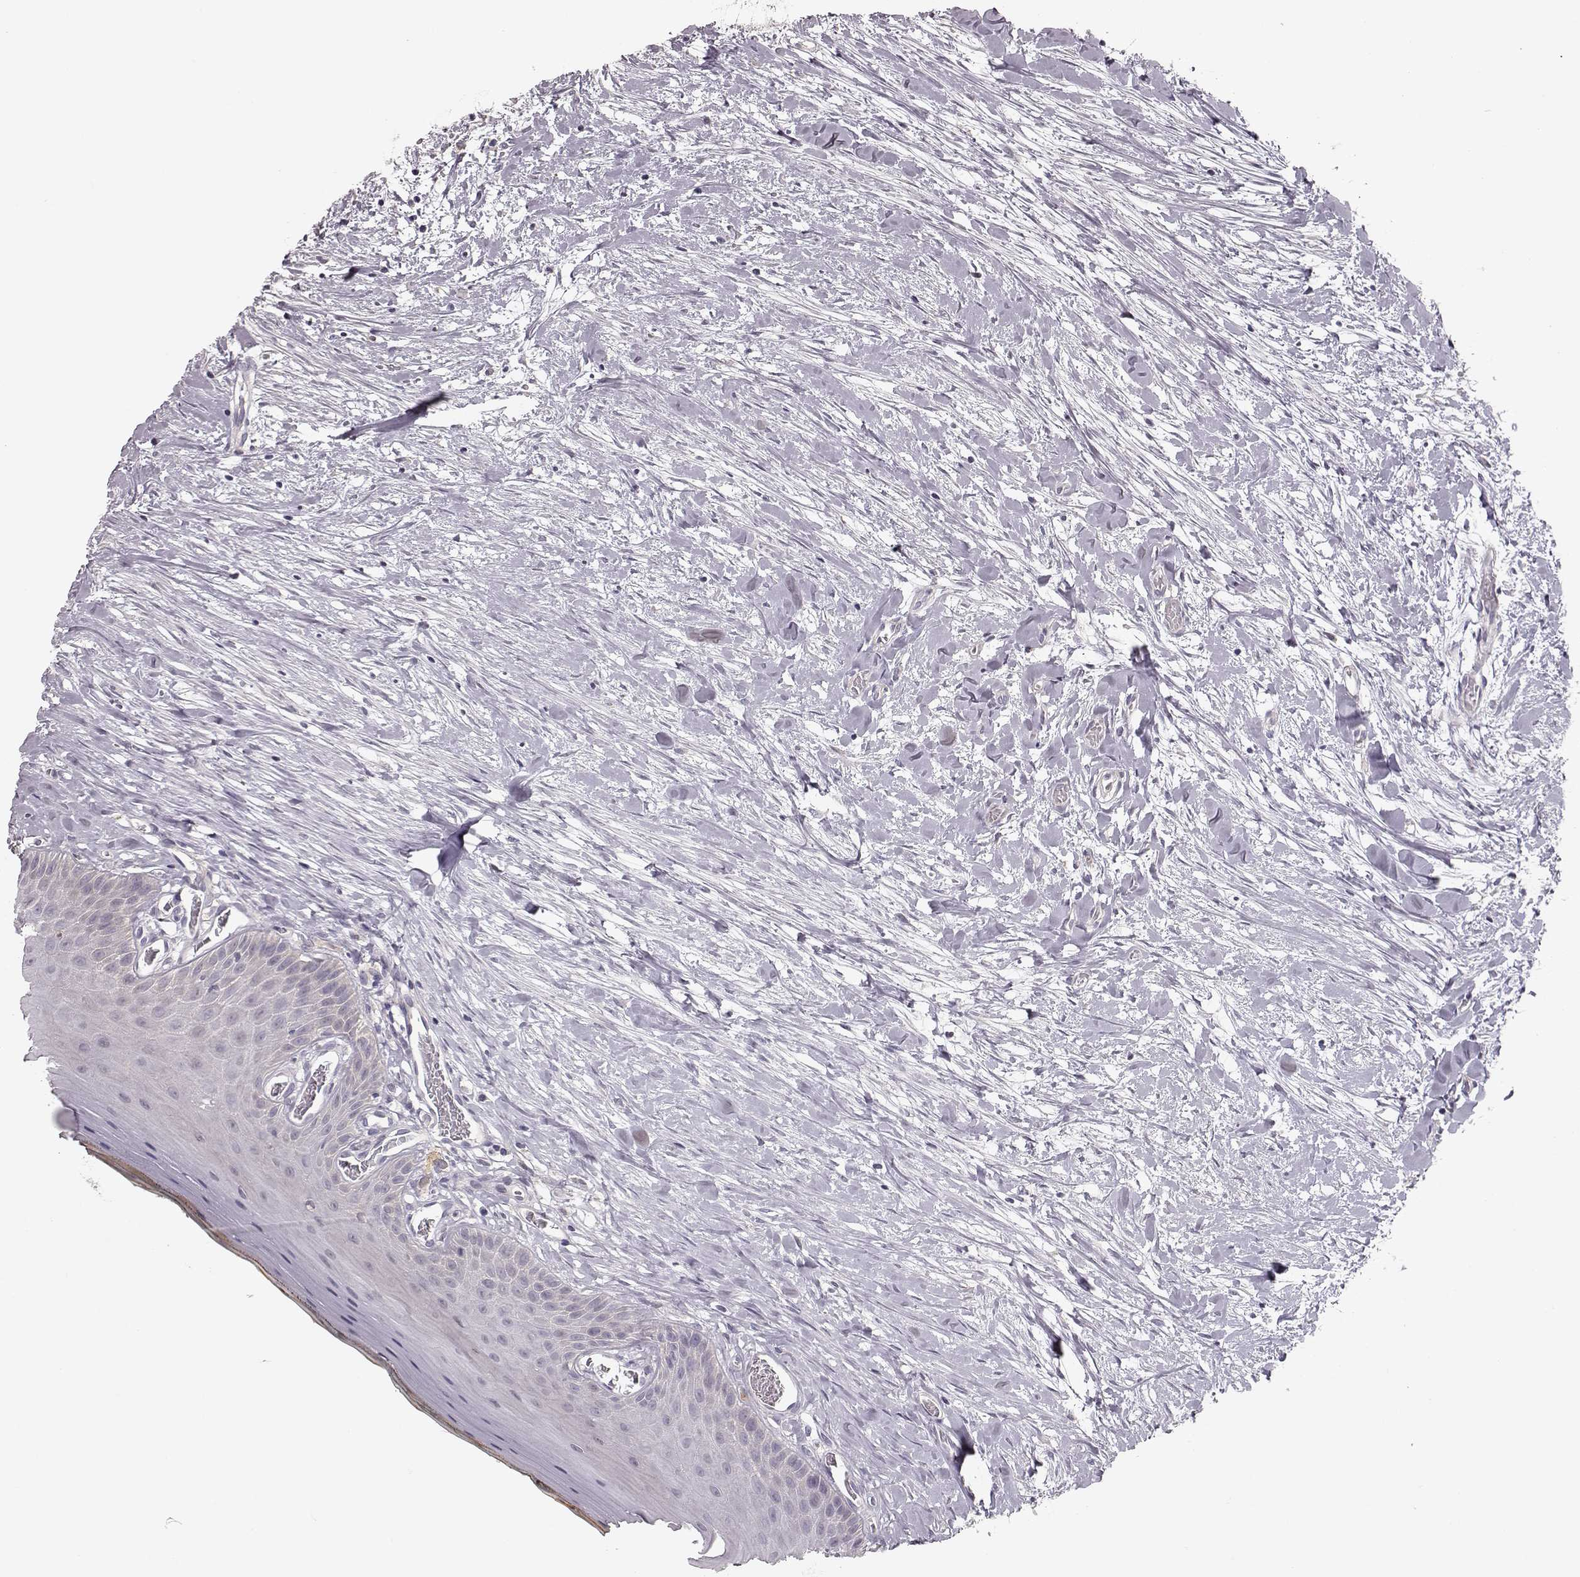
{"staining": {"intensity": "negative", "quantity": "none", "location": "none"}, "tissue": "oral mucosa", "cell_type": "Squamous epithelial cells", "image_type": "normal", "snomed": [{"axis": "morphology", "description": "Normal tissue, NOS"}, {"axis": "topography", "description": "Oral tissue"}], "caption": "Immunohistochemistry (IHC) photomicrograph of benign oral mucosa: human oral mucosa stained with DAB (3,3'-diaminobenzidine) reveals no significant protein positivity in squamous epithelial cells. The staining is performed using DAB (3,3'-diaminobenzidine) brown chromogen with nuclei counter-stained in using hematoxylin.", "gene": "GPR50", "patient": {"sex": "female", "age": 43}}